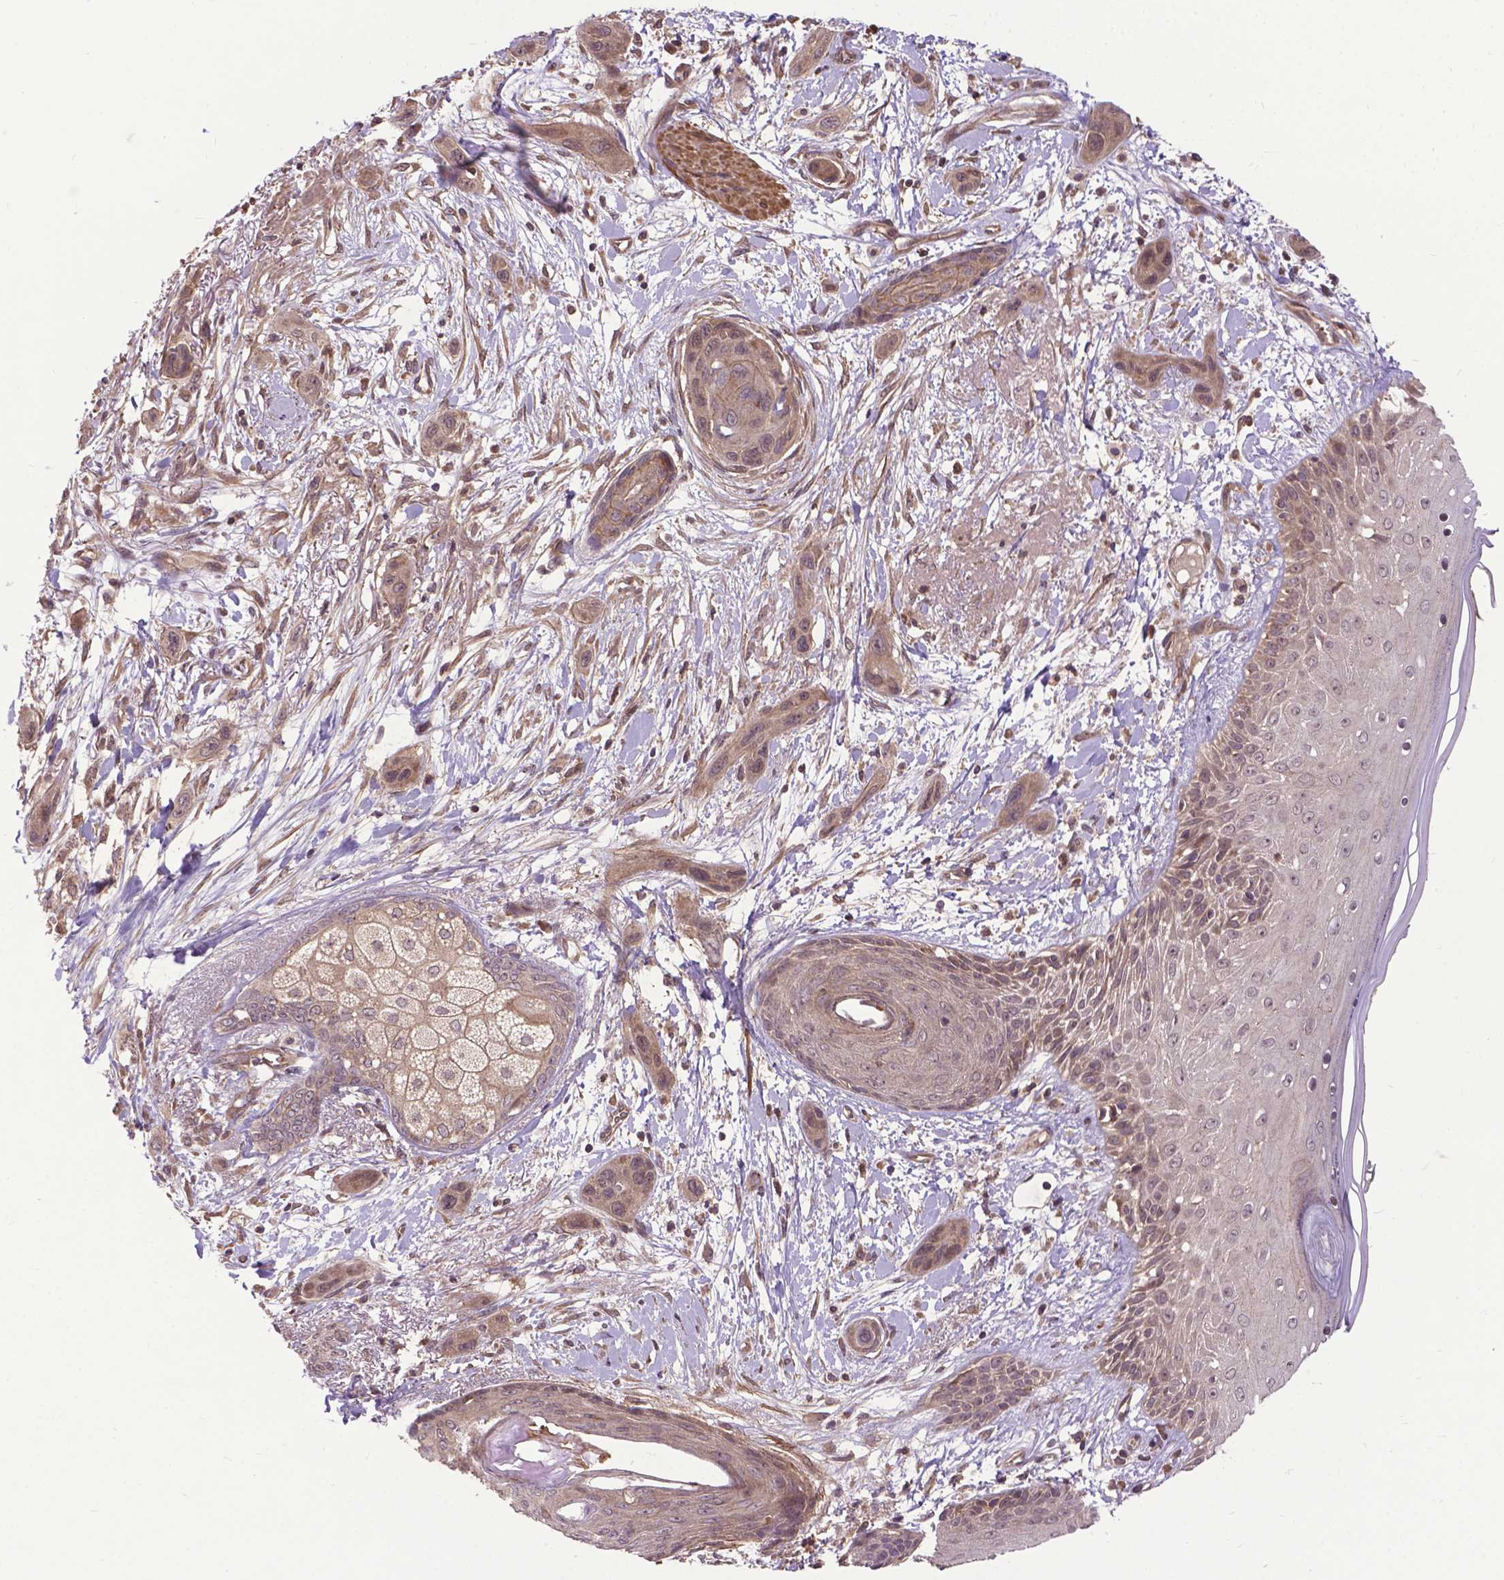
{"staining": {"intensity": "weak", "quantity": ">75%", "location": "cytoplasmic/membranous"}, "tissue": "skin cancer", "cell_type": "Tumor cells", "image_type": "cancer", "snomed": [{"axis": "morphology", "description": "Squamous cell carcinoma, NOS"}, {"axis": "topography", "description": "Skin"}], "caption": "A brown stain highlights weak cytoplasmic/membranous staining of a protein in skin squamous cell carcinoma tumor cells. (DAB IHC, brown staining for protein, blue staining for nuclei).", "gene": "ZNF616", "patient": {"sex": "male", "age": 79}}